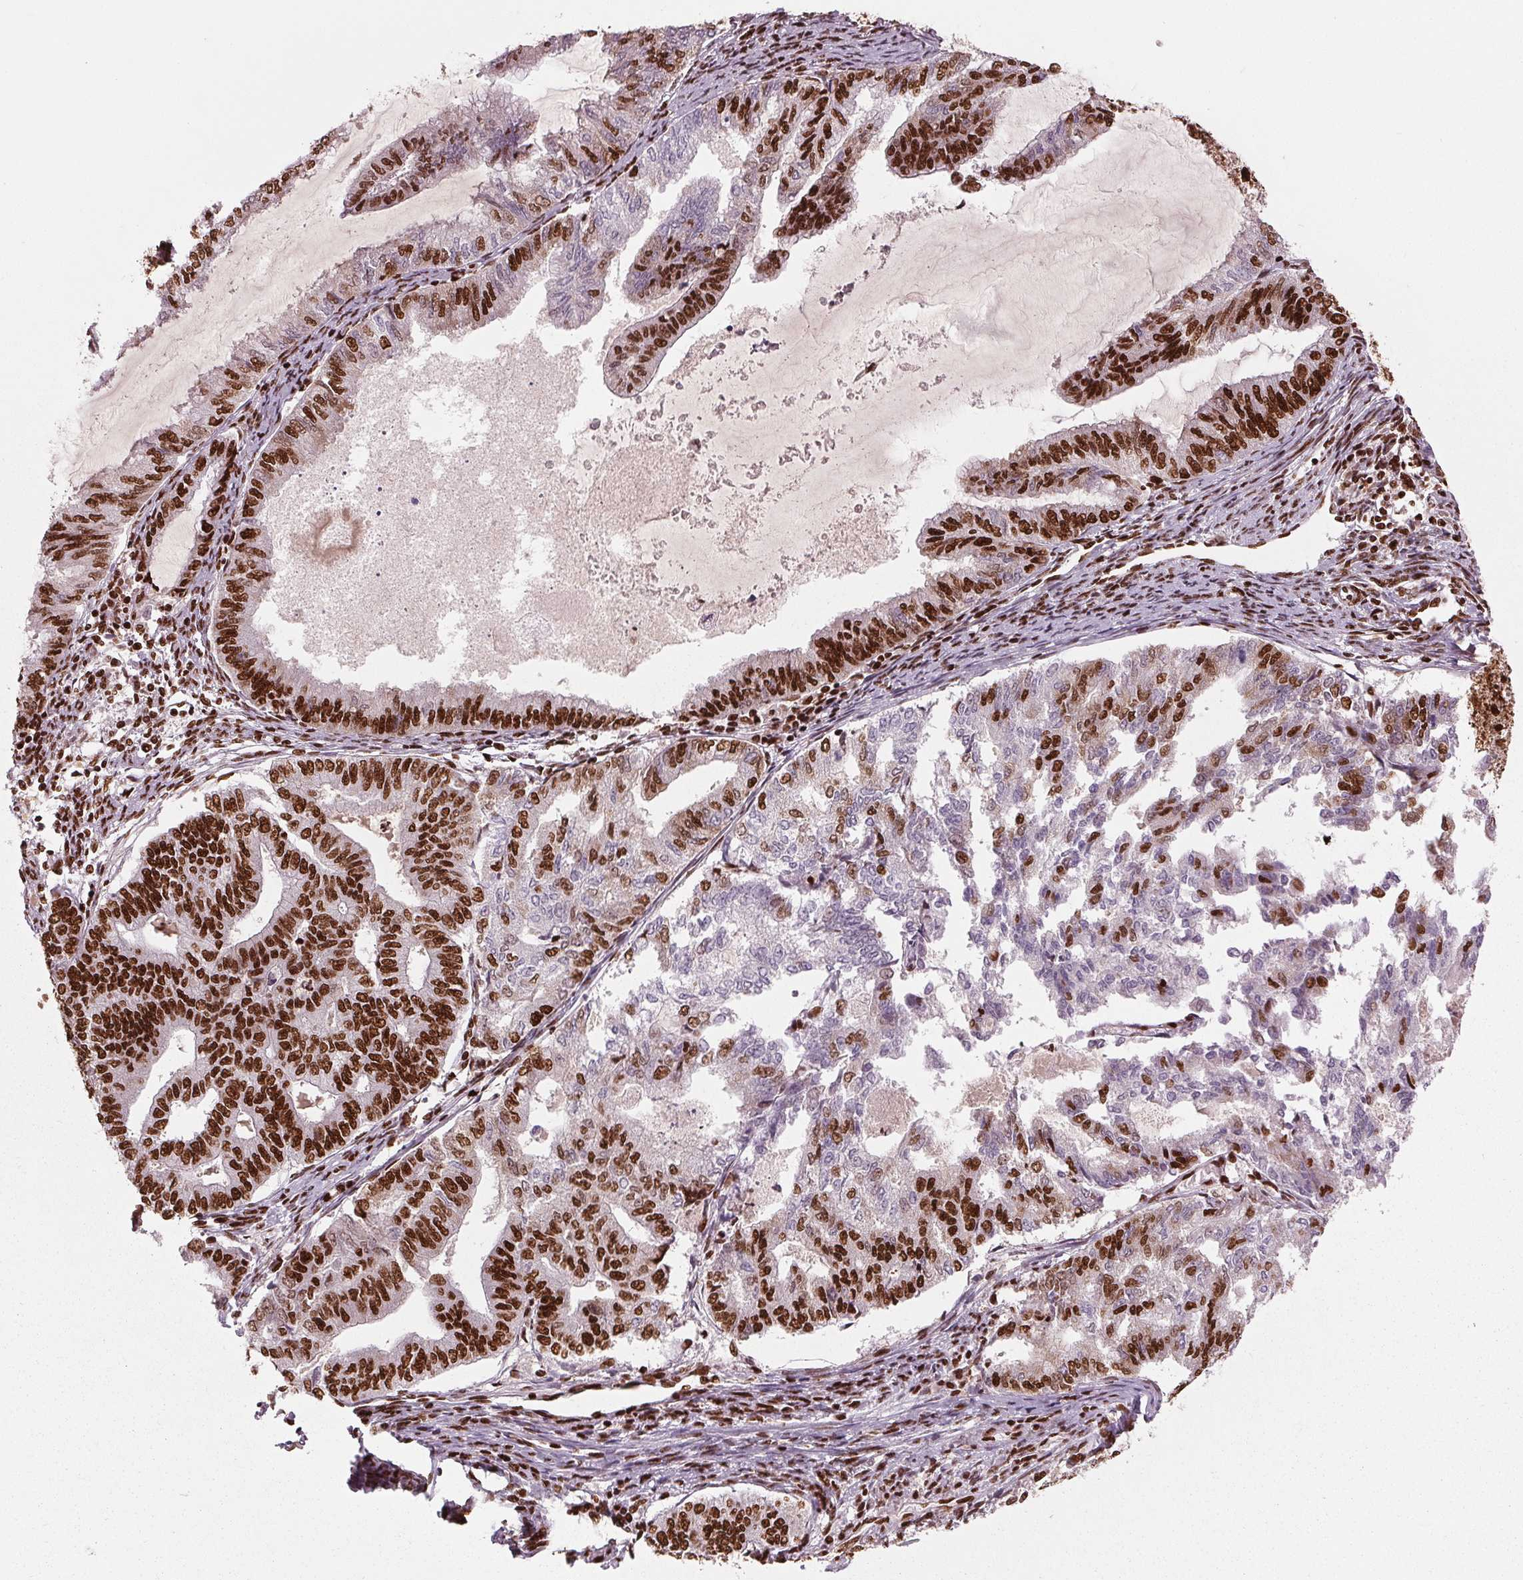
{"staining": {"intensity": "strong", "quantity": "25%-75%", "location": "nuclear"}, "tissue": "endometrial cancer", "cell_type": "Tumor cells", "image_type": "cancer", "snomed": [{"axis": "morphology", "description": "Adenocarcinoma, NOS"}, {"axis": "topography", "description": "Endometrium"}], "caption": "About 25%-75% of tumor cells in endometrial adenocarcinoma reveal strong nuclear protein expression as visualized by brown immunohistochemical staining.", "gene": "BRD4", "patient": {"sex": "female", "age": 79}}